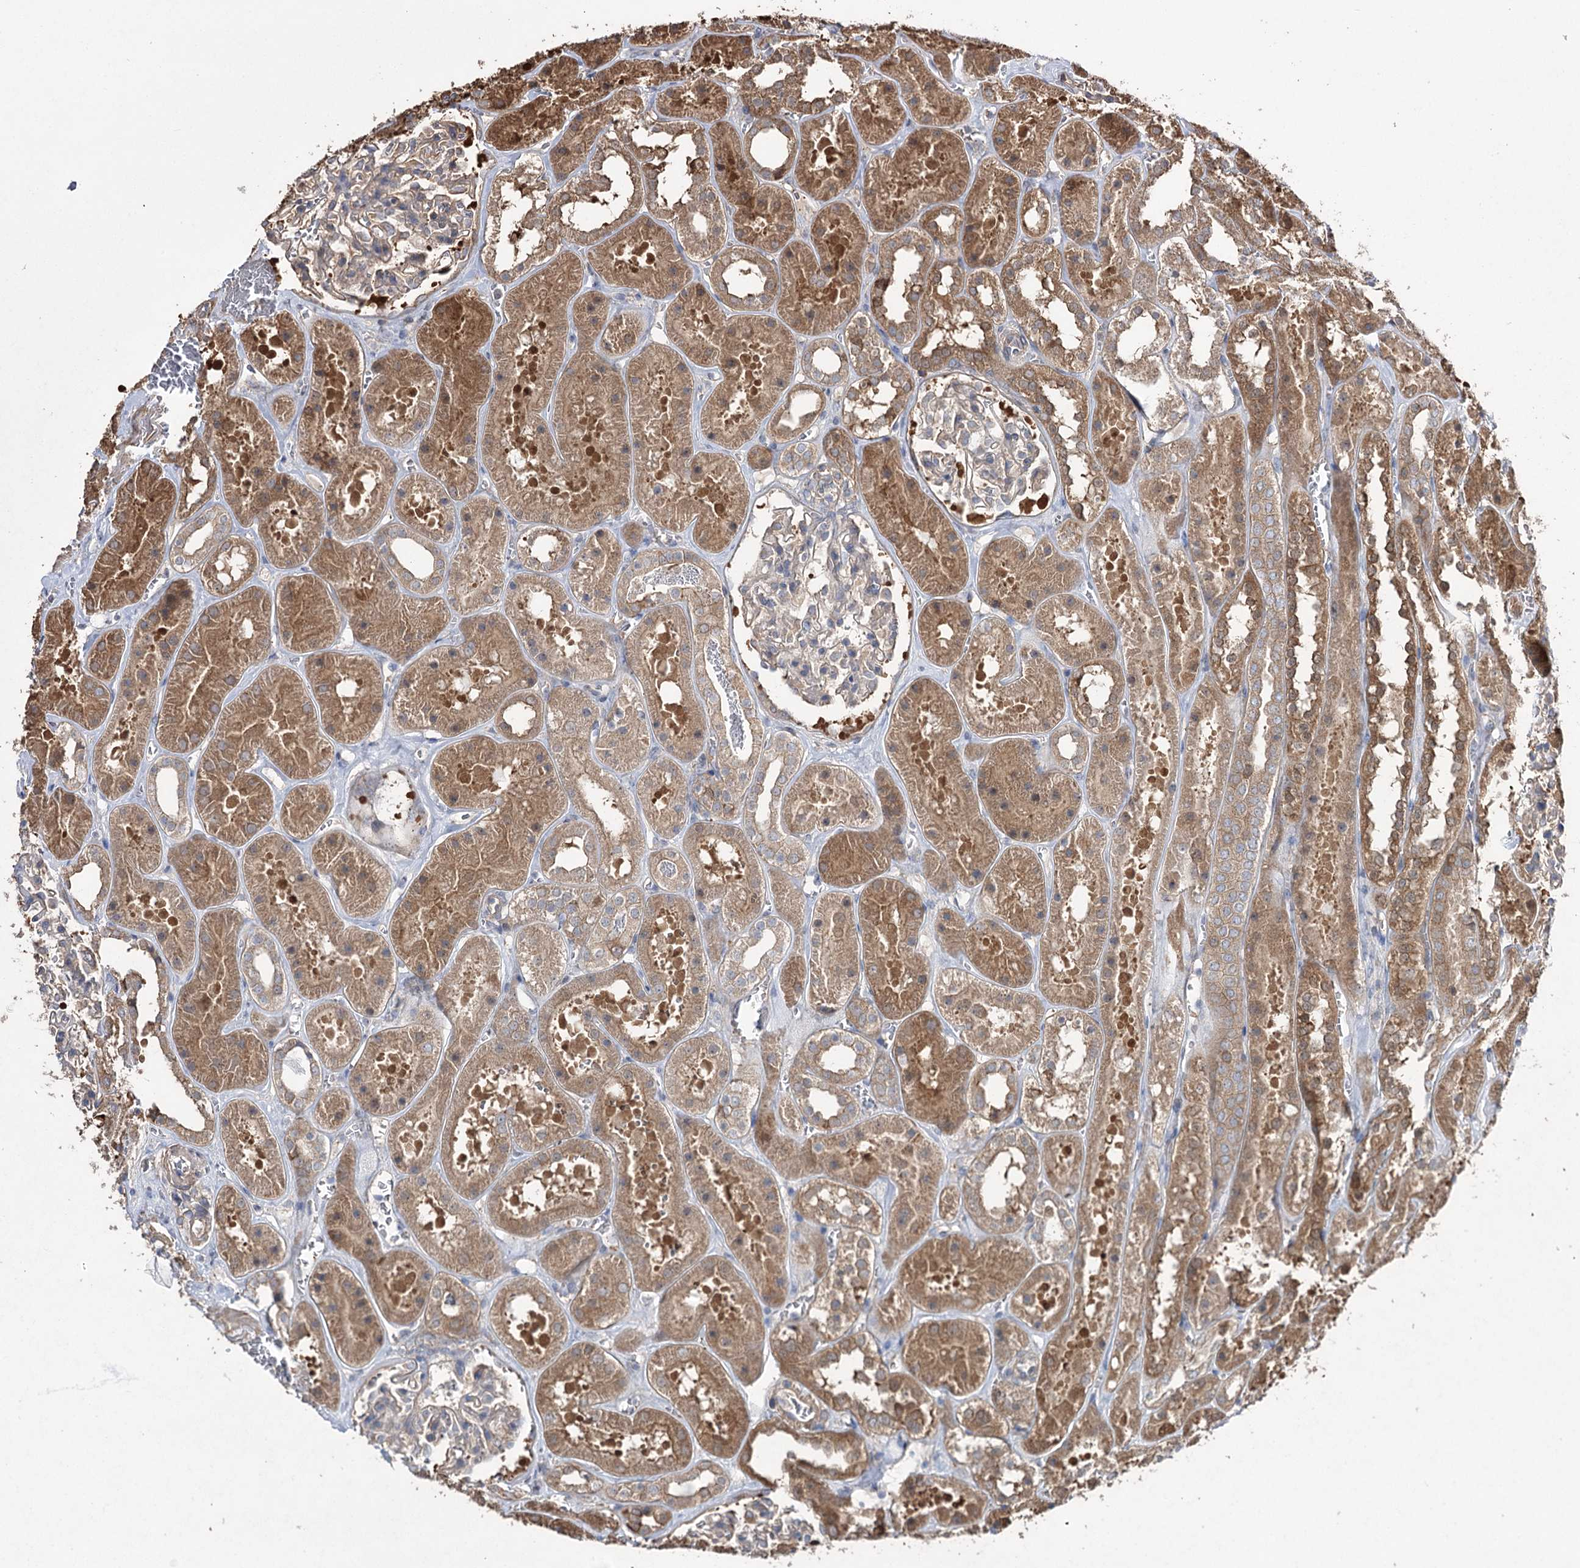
{"staining": {"intensity": "negative", "quantity": "none", "location": "none"}, "tissue": "kidney", "cell_type": "Cells in glomeruli", "image_type": "normal", "snomed": [{"axis": "morphology", "description": "Normal tissue, NOS"}, {"axis": "topography", "description": "Kidney"}], "caption": "High power microscopy photomicrograph of an IHC micrograph of unremarkable kidney, revealing no significant expression in cells in glomeruli. (Immunohistochemistry, brightfield microscopy, high magnification).", "gene": "LARS2", "patient": {"sex": "female", "age": 41}}